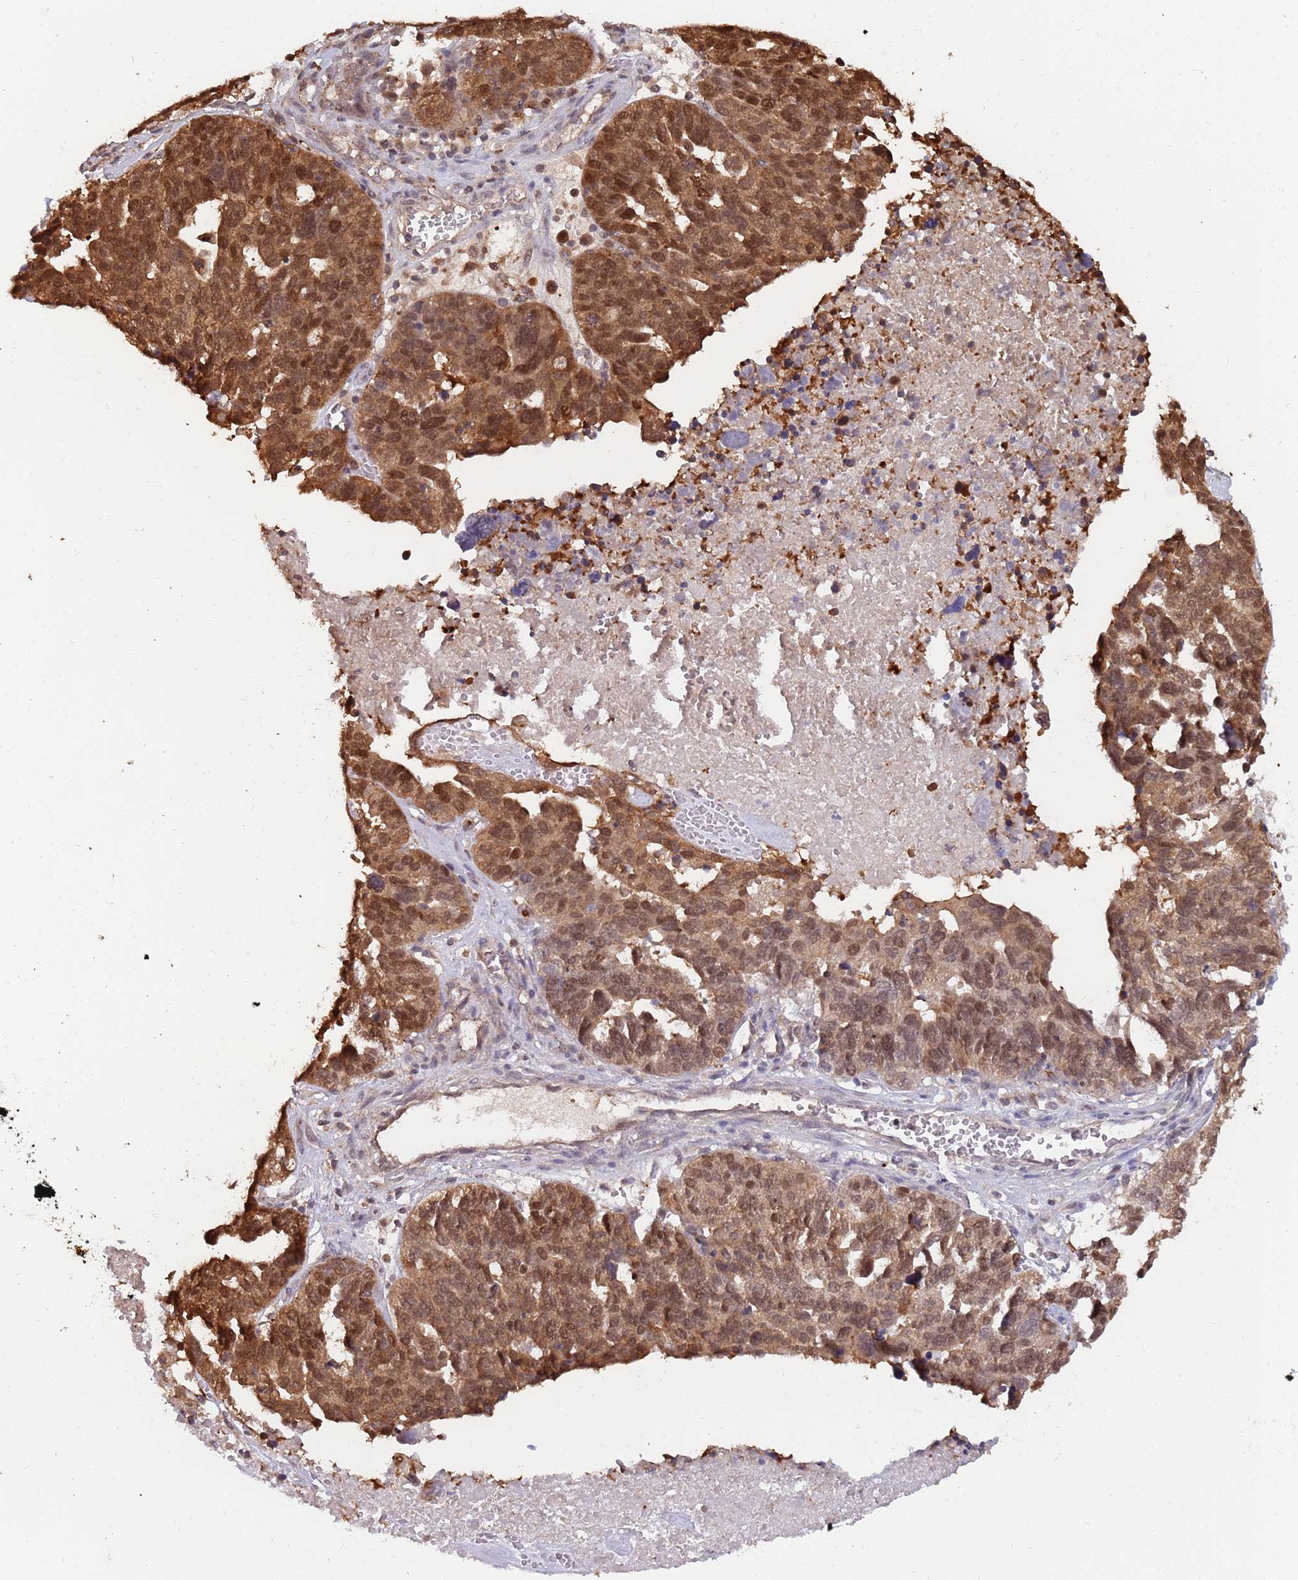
{"staining": {"intensity": "strong", "quantity": ">75%", "location": "cytoplasmic/membranous,nuclear"}, "tissue": "ovarian cancer", "cell_type": "Tumor cells", "image_type": "cancer", "snomed": [{"axis": "morphology", "description": "Cystadenocarcinoma, serous, NOS"}, {"axis": "topography", "description": "Ovary"}], "caption": "Immunohistochemistry (IHC) of ovarian serous cystadenocarcinoma demonstrates high levels of strong cytoplasmic/membranous and nuclear expression in about >75% of tumor cells.", "gene": "SALL1", "patient": {"sex": "female", "age": 59}}